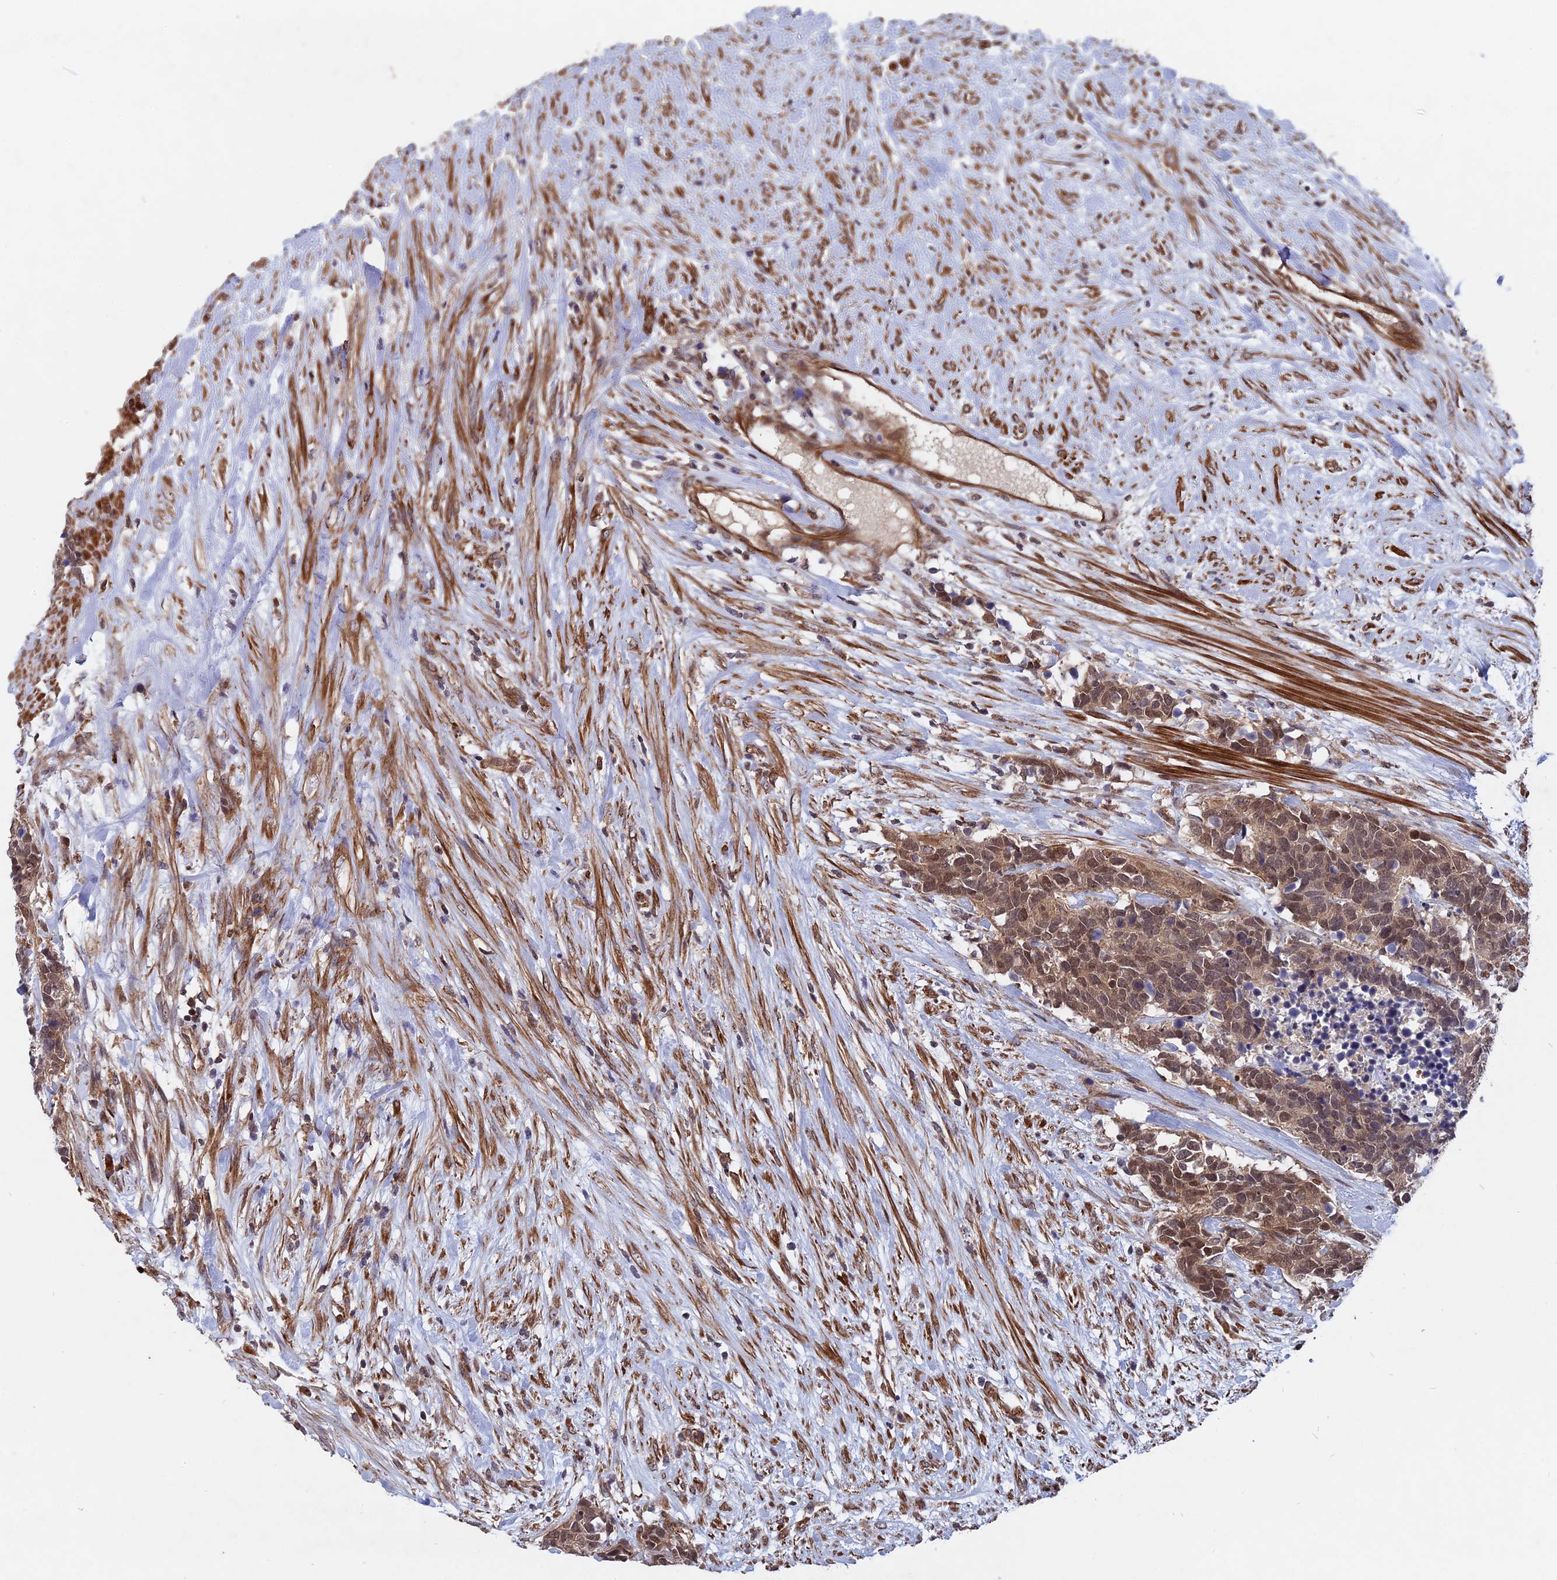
{"staining": {"intensity": "moderate", "quantity": ">75%", "location": "cytoplasmic/membranous,nuclear"}, "tissue": "carcinoid", "cell_type": "Tumor cells", "image_type": "cancer", "snomed": [{"axis": "morphology", "description": "Carcinoma, NOS"}, {"axis": "morphology", "description": "Carcinoid, malignant, NOS"}, {"axis": "topography", "description": "Prostate"}], "caption": "Immunohistochemistry staining of carcinoid, which exhibits medium levels of moderate cytoplasmic/membranous and nuclear expression in approximately >75% of tumor cells indicating moderate cytoplasmic/membranous and nuclear protein staining. The staining was performed using DAB (3,3'-diaminobenzidine) (brown) for protein detection and nuclei were counterstained in hematoxylin (blue).", "gene": "NOSIP", "patient": {"sex": "male", "age": 57}}